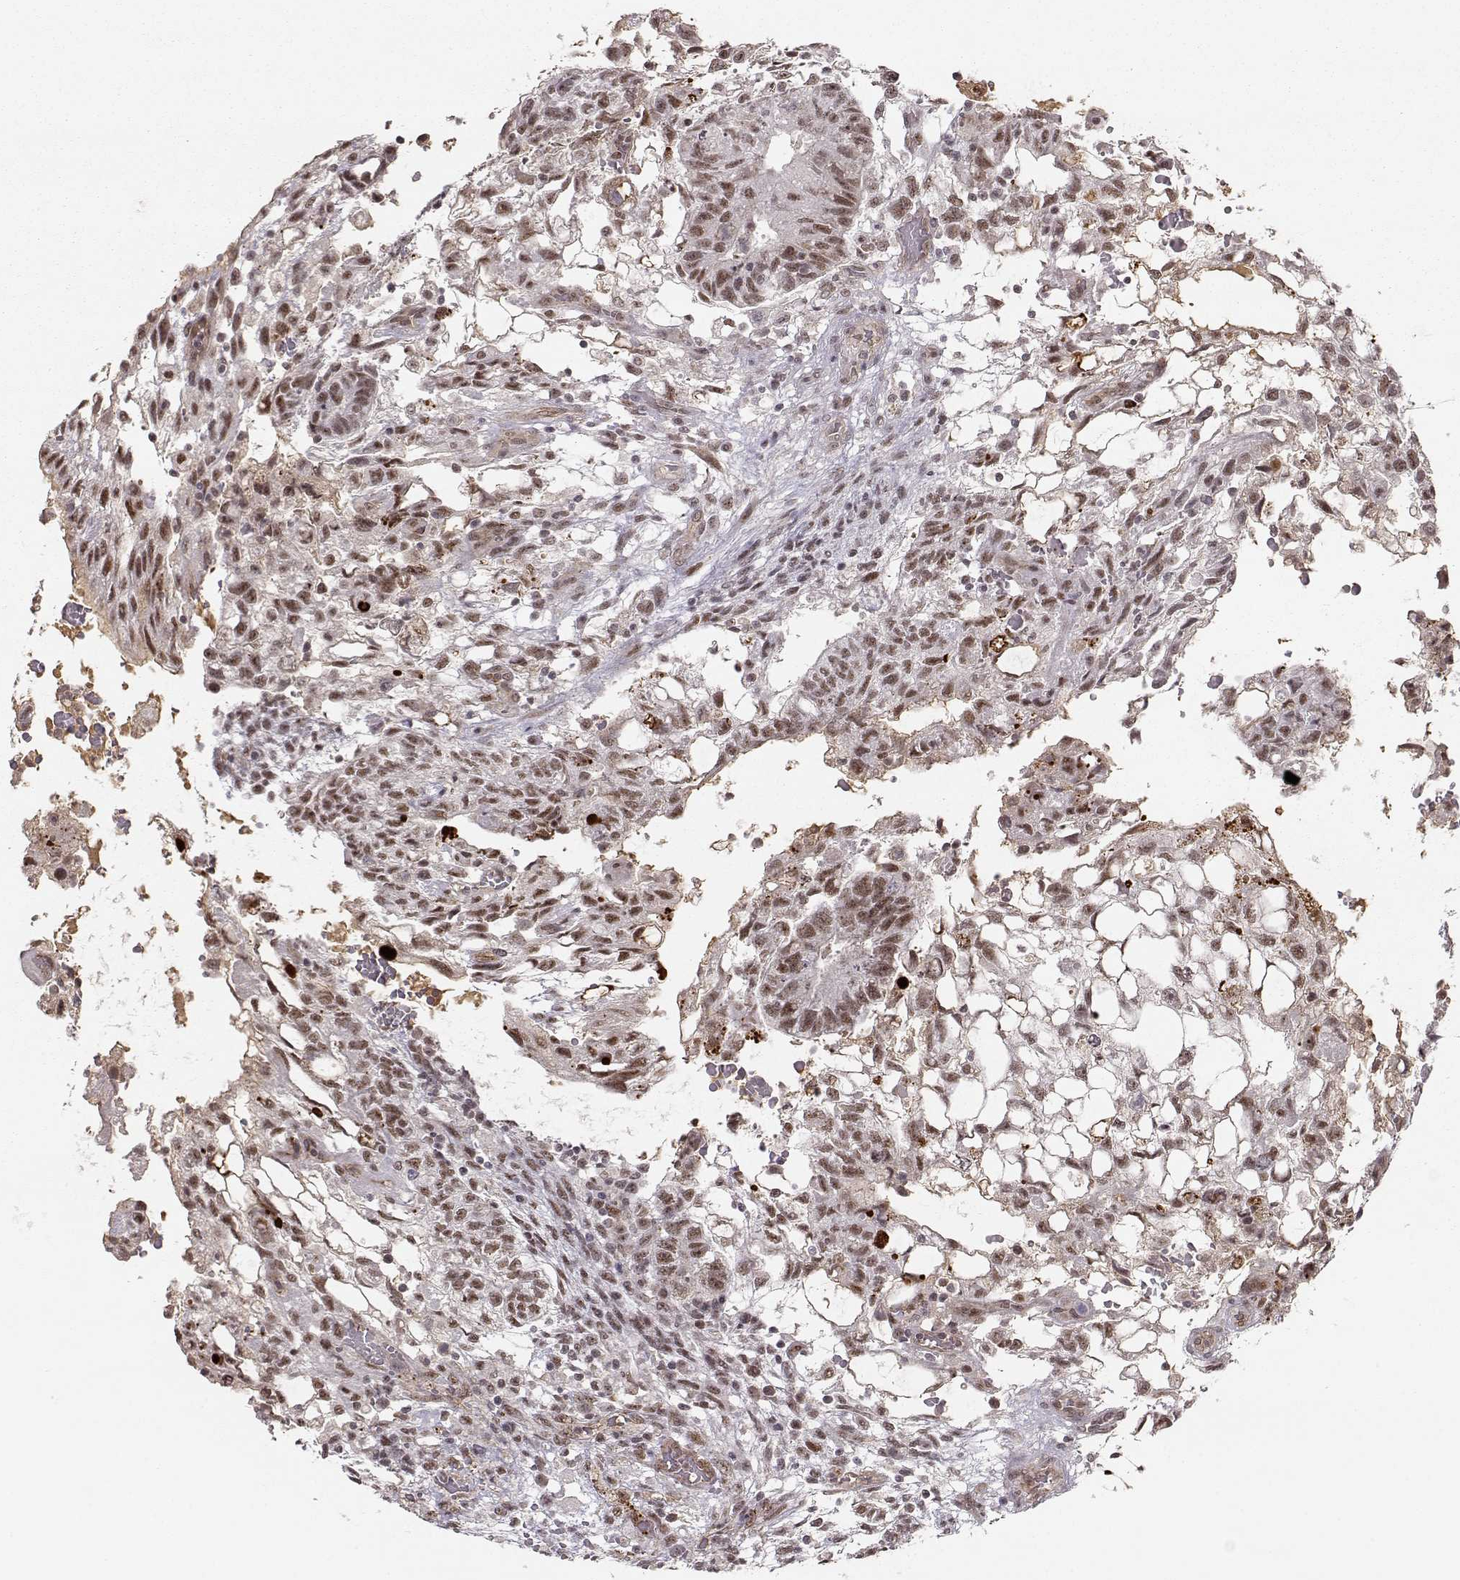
{"staining": {"intensity": "moderate", "quantity": ">75%", "location": "nuclear"}, "tissue": "testis cancer", "cell_type": "Tumor cells", "image_type": "cancer", "snomed": [{"axis": "morphology", "description": "Carcinoma, Embryonal, NOS"}, {"axis": "topography", "description": "Testis"}], "caption": "This is an image of immunohistochemistry (IHC) staining of testis cancer, which shows moderate expression in the nuclear of tumor cells.", "gene": "CIR1", "patient": {"sex": "male", "age": 32}}